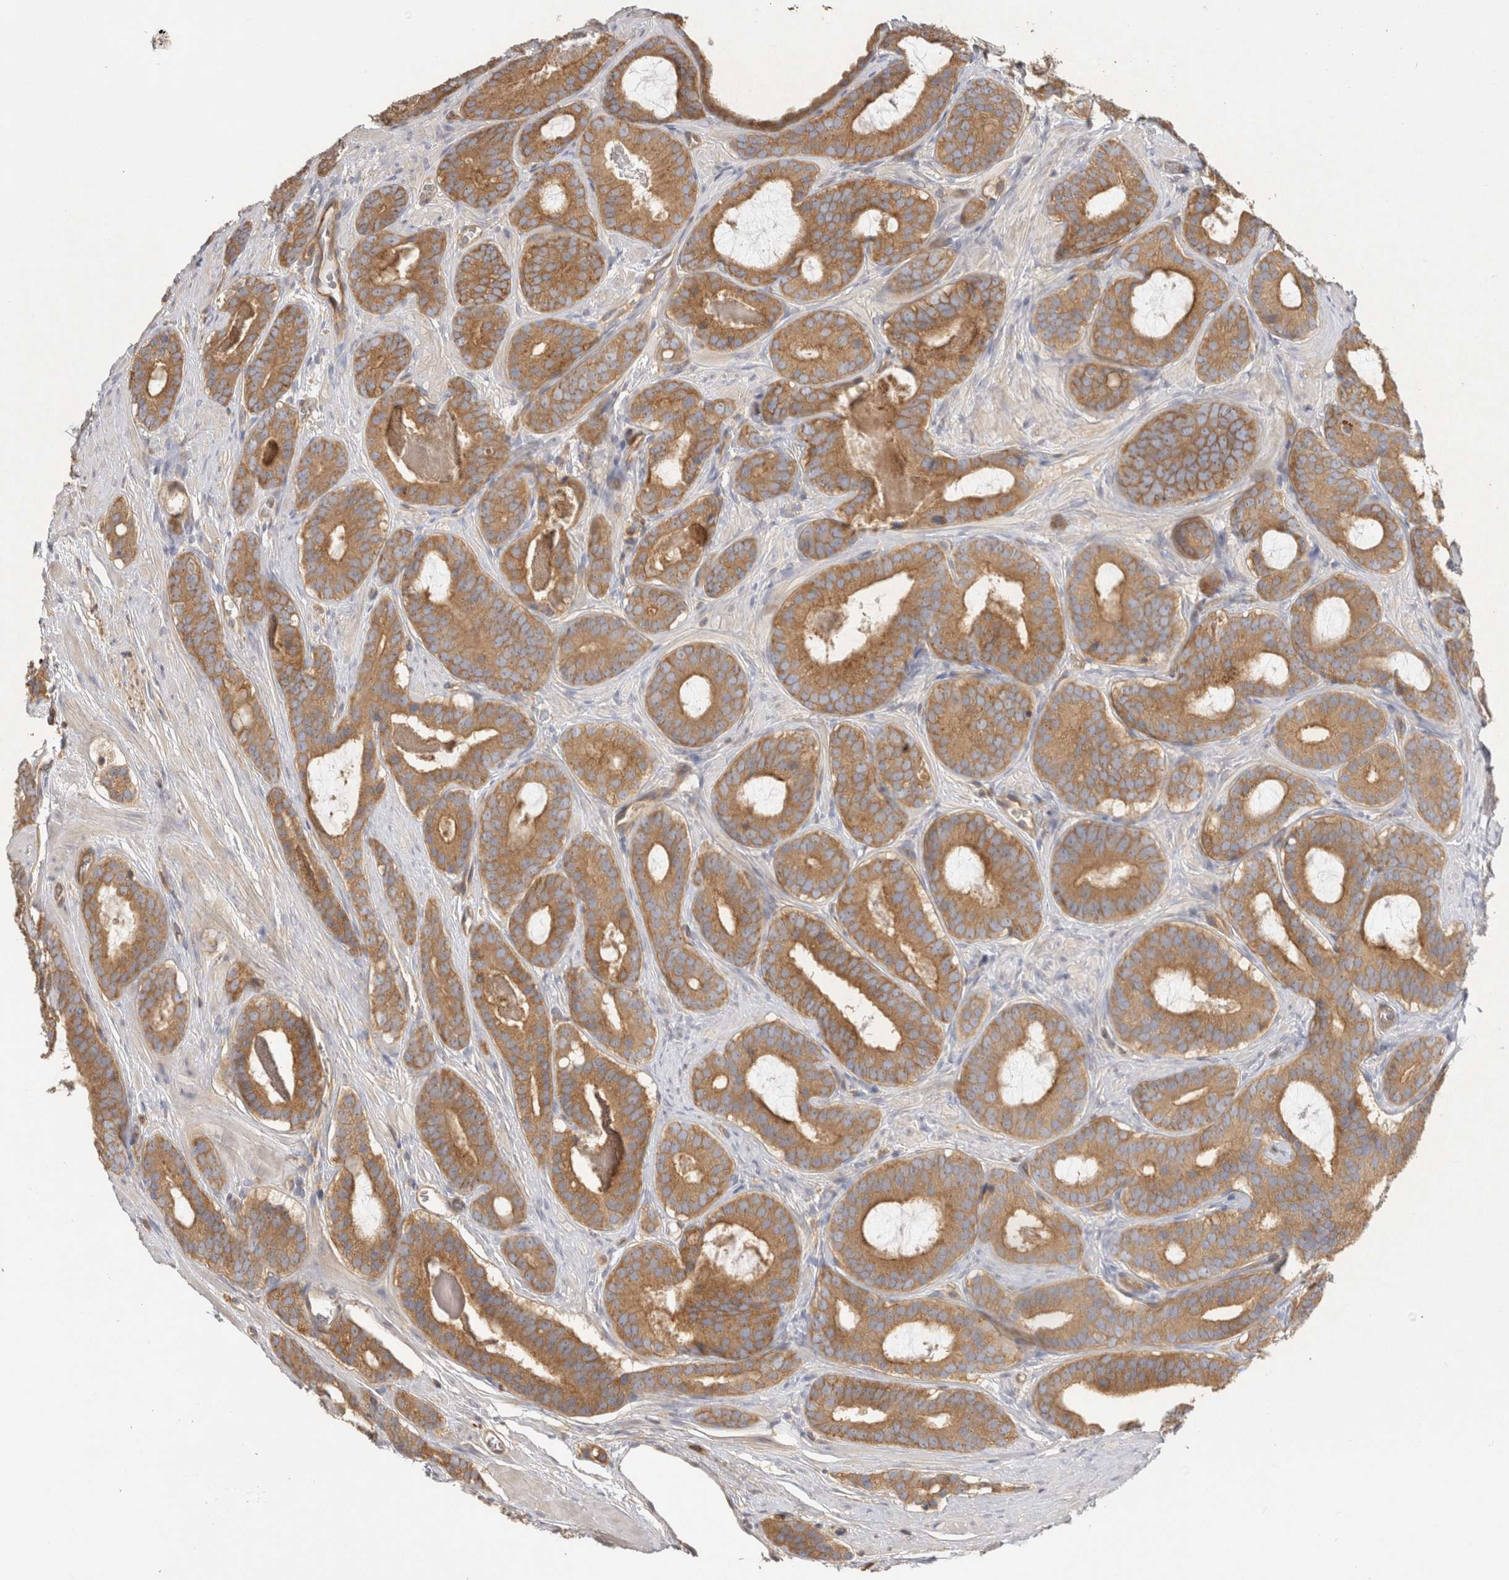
{"staining": {"intensity": "moderate", "quantity": ">75%", "location": "cytoplasmic/membranous"}, "tissue": "prostate cancer", "cell_type": "Tumor cells", "image_type": "cancer", "snomed": [{"axis": "morphology", "description": "Adenocarcinoma, High grade"}, {"axis": "topography", "description": "Prostate"}], "caption": "The immunohistochemical stain highlights moderate cytoplasmic/membranous expression in tumor cells of prostate cancer (adenocarcinoma (high-grade)) tissue. (Stains: DAB in brown, nuclei in blue, Microscopy: brightfield microscopy at high magnification).", "gene": "CHMP6", "patient": {"sex": "male", "age": 60}}